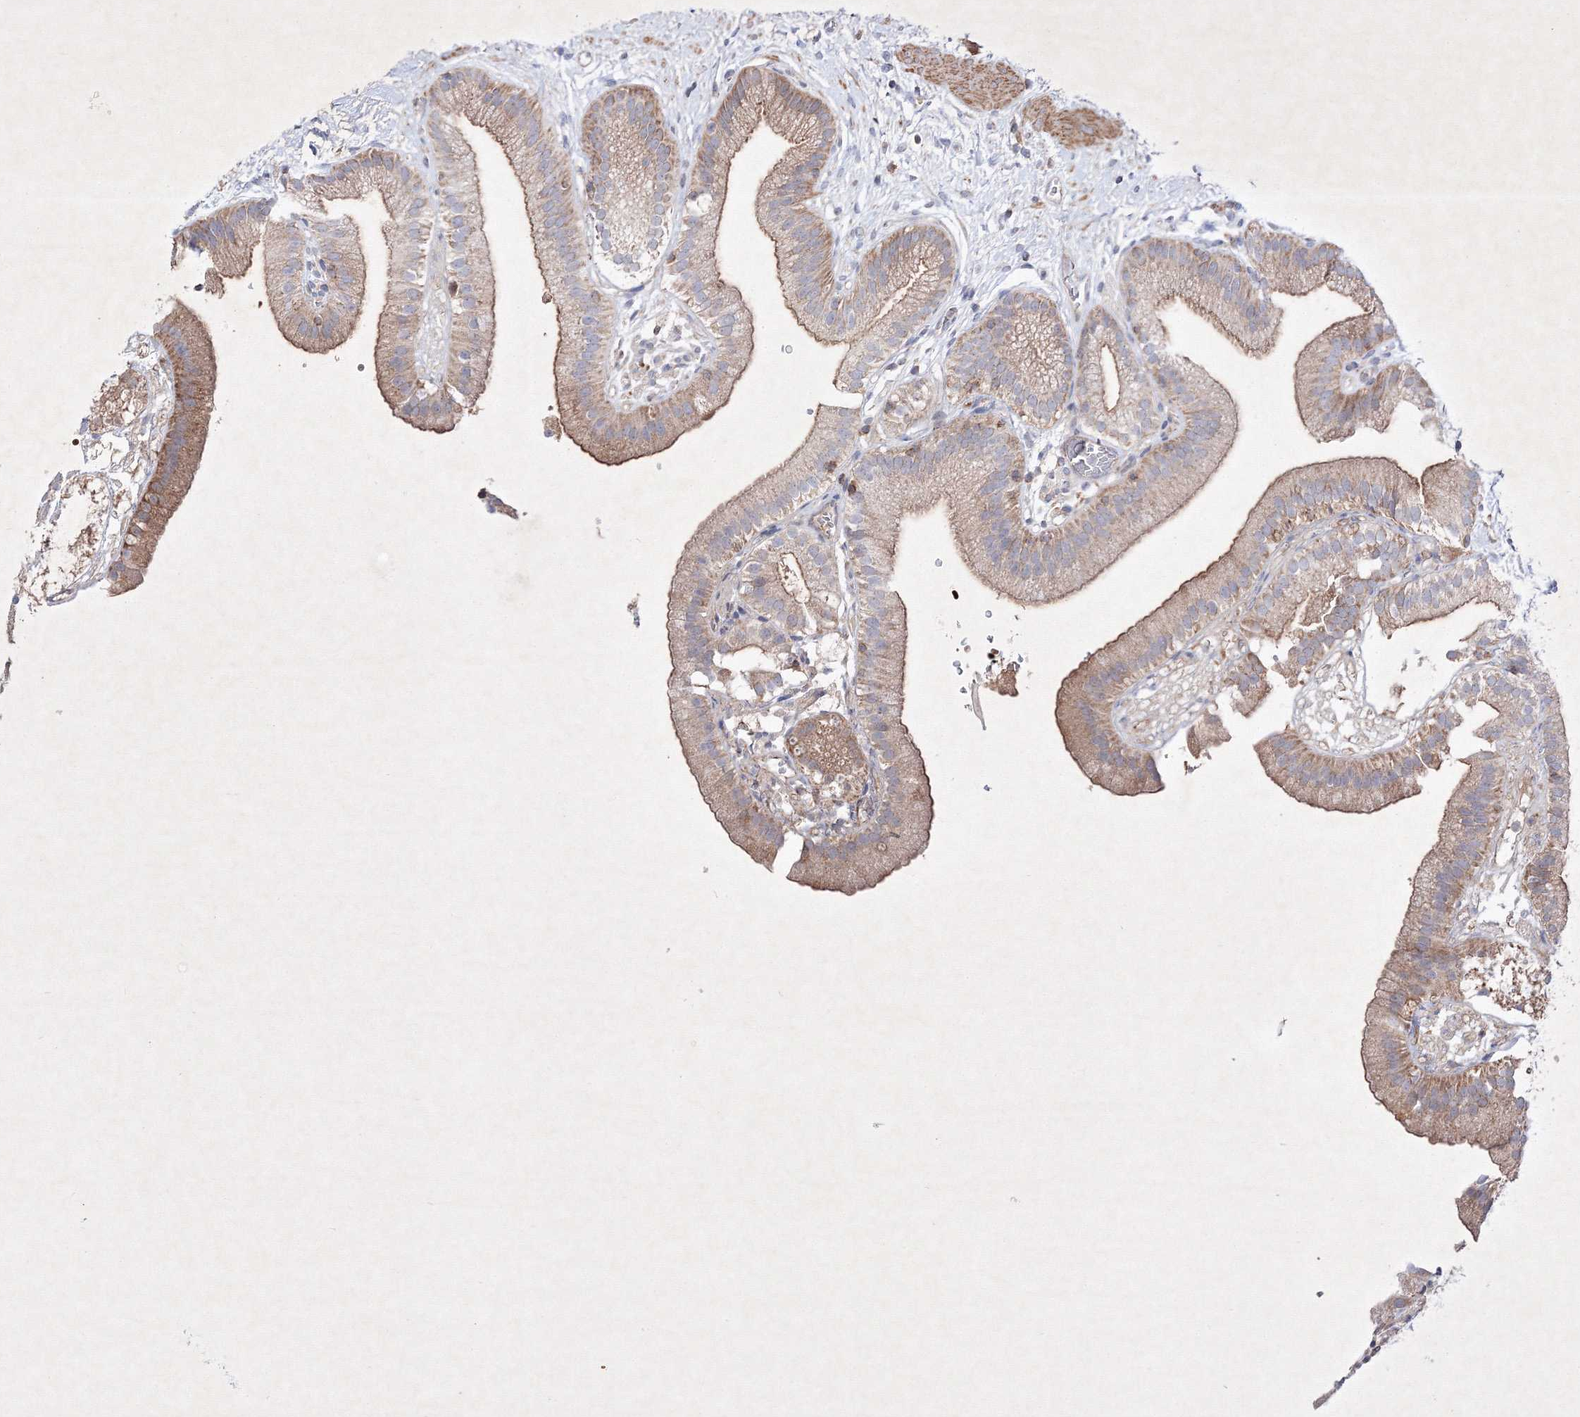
{"staining": {"intensity": "strong", "quantity": ">75%", "location": "cytoplasmic/membranous"}, "tissue": "gallbladder", "cell_type": "Glandular cells", "image_type": "normal", "snomed": [{"axis": "morphology", "description": "Normal tissue, NOS"}, {"axis": "topography", "description": "Gallbladder"}], "caption": "Immunohistochemistry micrograph of benign gallbladder: human gallbladder stained using IHC exhibits high levels of strong protein expression localized specifically in the cytoplasmic/membranous of glandular cells, appearing as a cytoplasmic/membranous brown color.", "gene": "OPA1", "patient": {"sex": "male", "age": 55}}